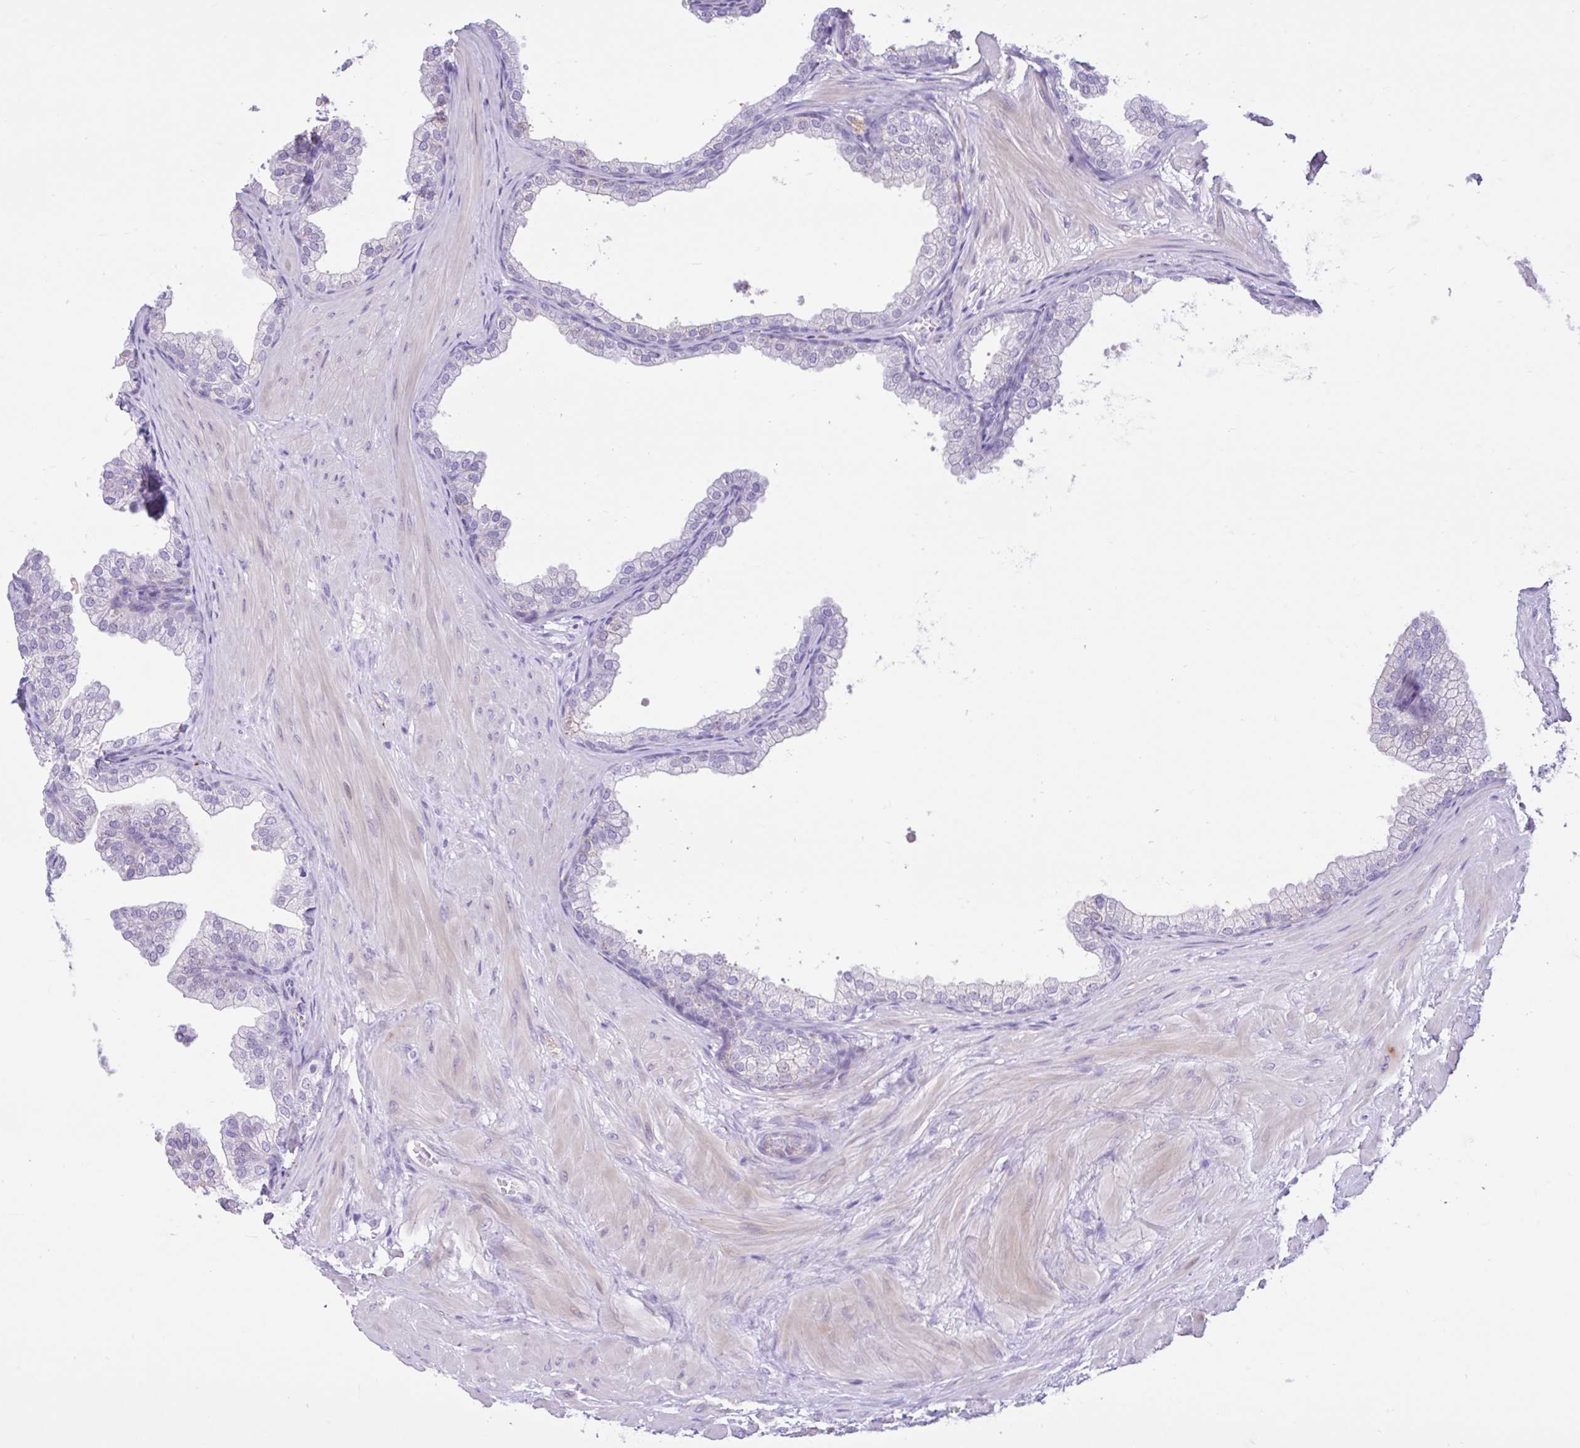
{"staining": {"intensity": "negative", "quantity": "none", "location": "none"}, "tissue": "prostate", "cell_type": "Glandular cells", "image_type": "normal", "snomed": [{"axis": "morphology", "description": "Normal tissue, NOS"}, {"axis": "topography", "description": "Prostate"}], "caption": "The image demonstrates no significant staining in glandular cells of prostate.", "gene": "REEP1", "patient": {"sex": "male", "age": 37}}